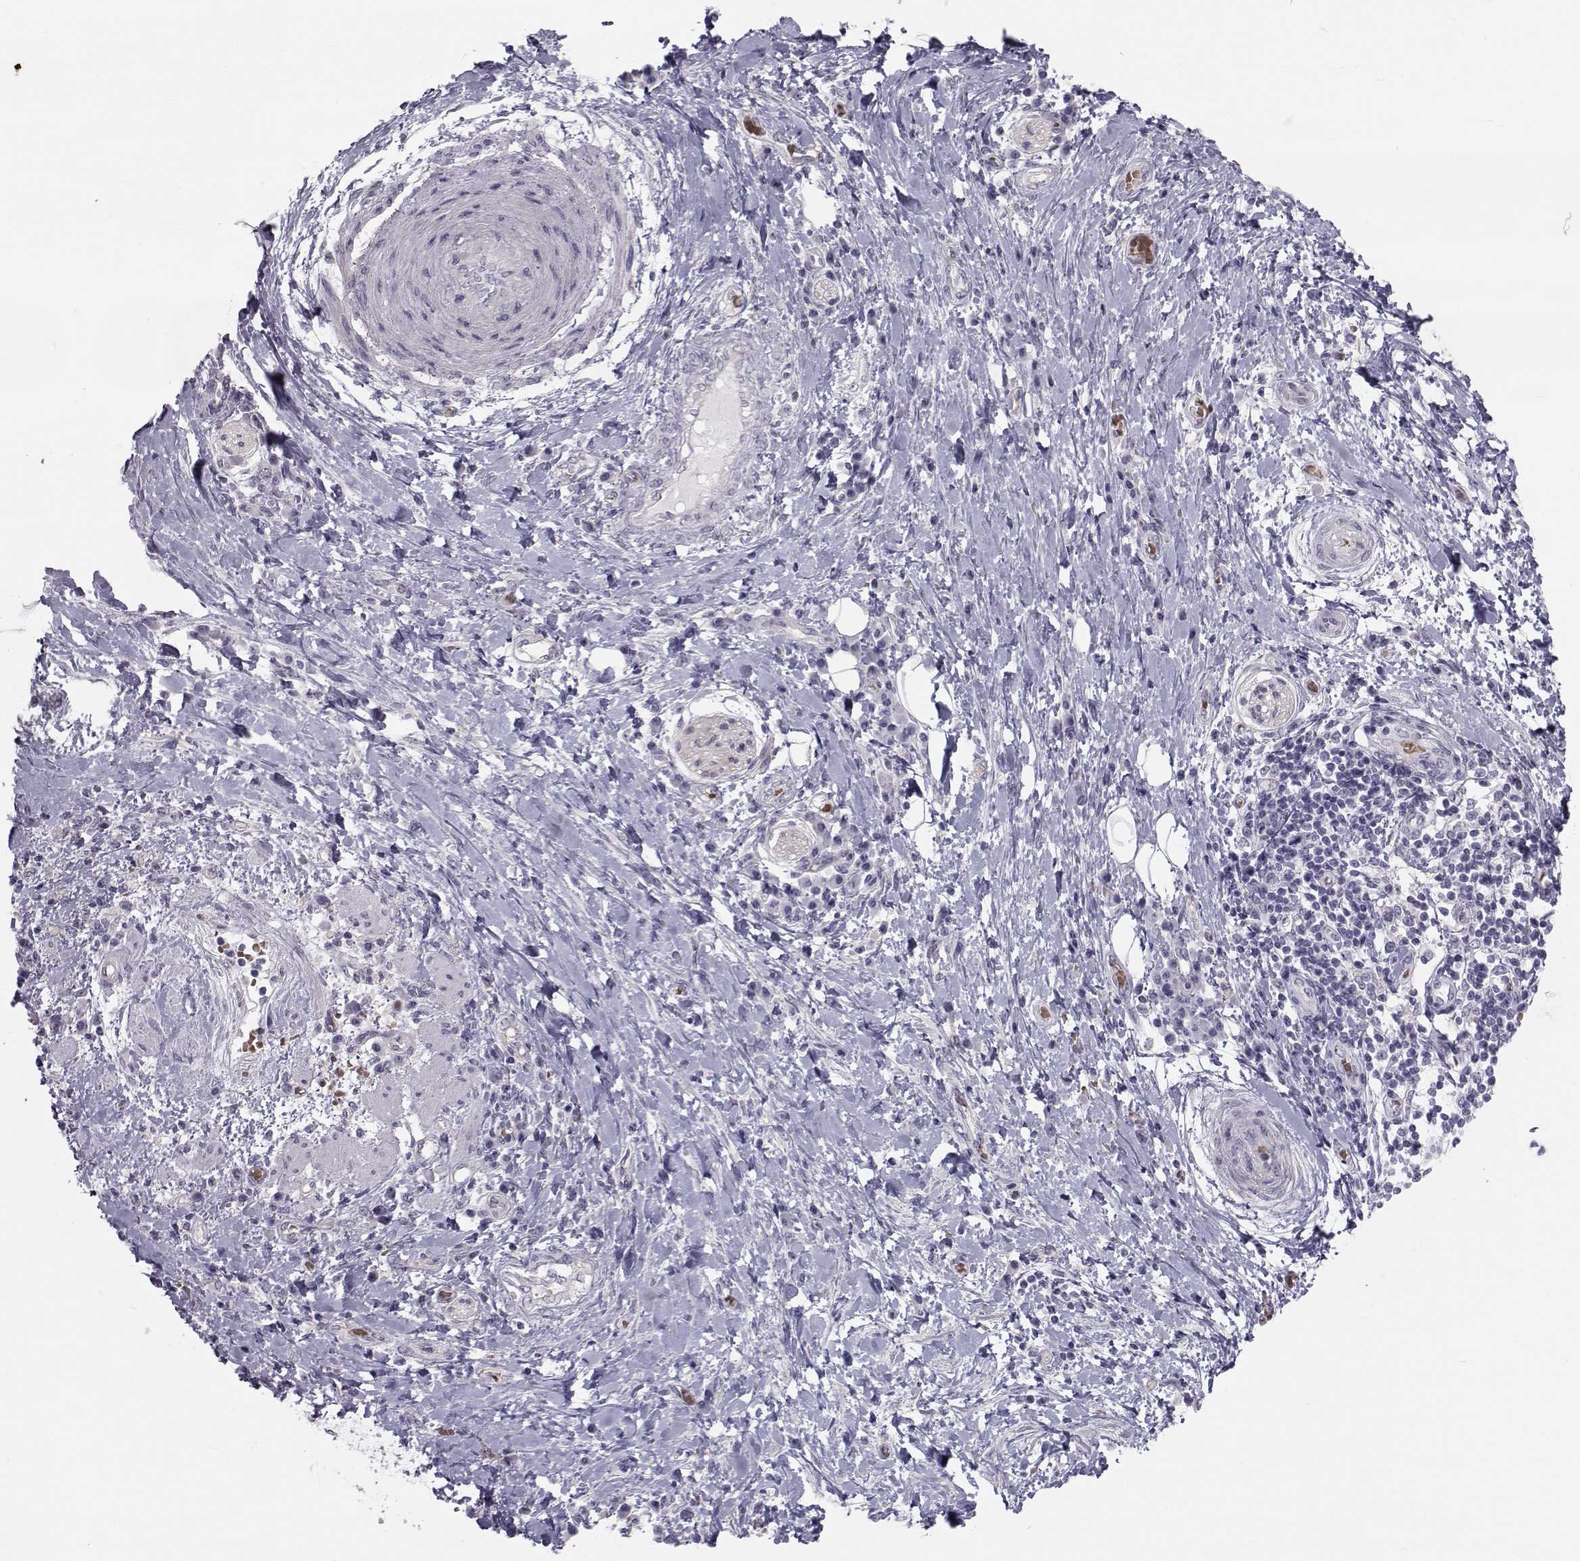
{"staining": {"intensity": "negative", "quantity": "none", "location": "none"}, "tissue": "liver cancer", "cell_type": "Tumor cells", "image_type": "cancer", "snomed": [{"axis": "morphology", "description": "Cholangiocarcinoma"}, {"axis": "topography", "description": "Liver"}], "caption": "Immunohistochemical staining of liver cancer reveals no significant expression in tumor cells. (DAB (3,3'-diaminobenzidine) immunohistochemistry with hematoxylin counter stain).", "gene": "GARIN3", "patient": {"sex": "female", "age": 73}}